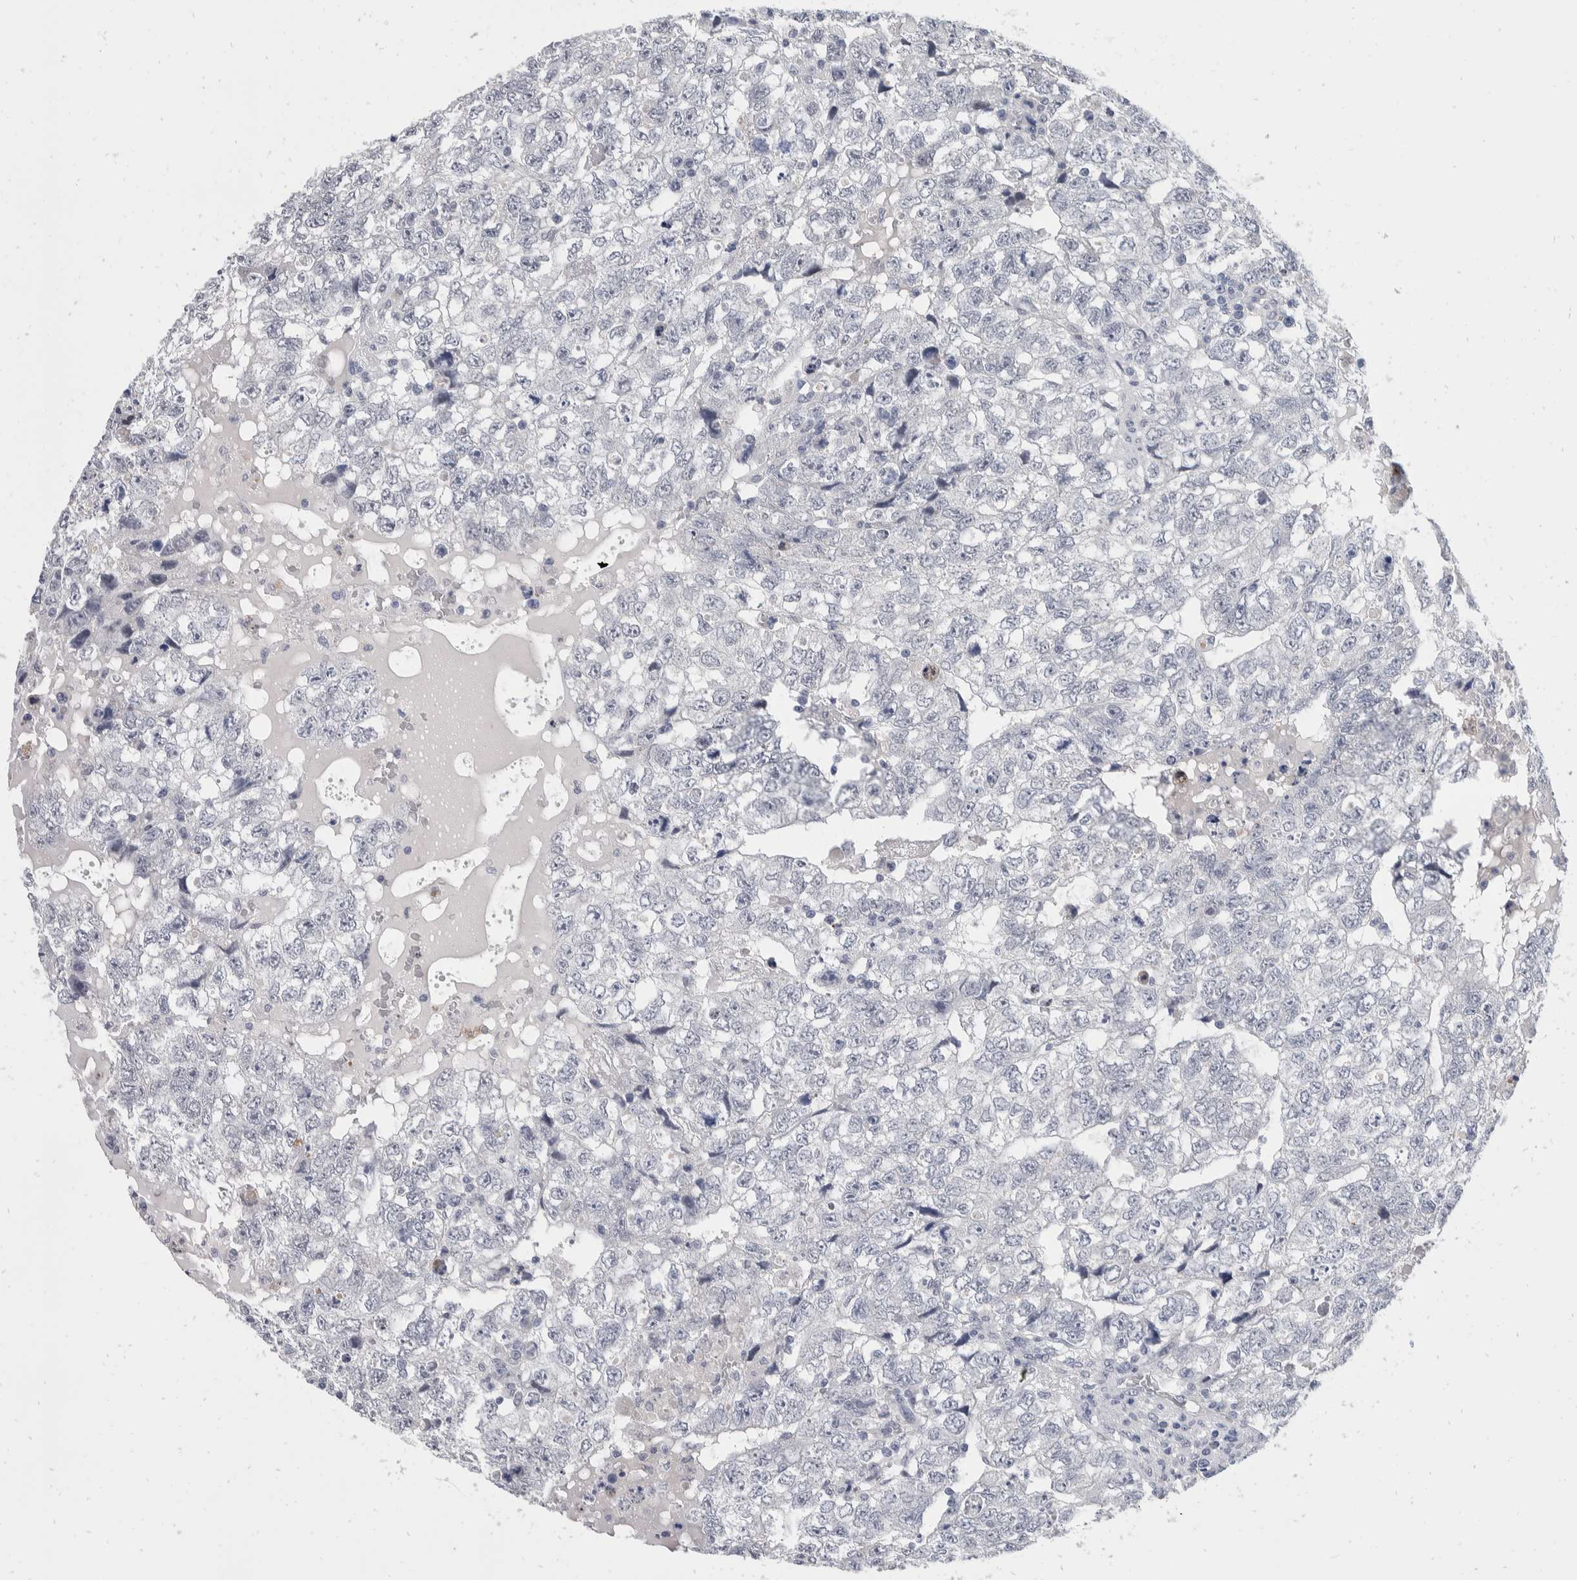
{"staining": {"intensity": "negative", "quantity": "none", "location": "none"}, "tissue": "testis cancer", "cell_type": "Tumor cells", "image_type": "cancer", "snomed": [{"axis": "morphology", "description": "Carcinoma, Embryonal, NOS"}, {"axis": "topography", "description": "Testis"}], "caption": "Photomicrograph shows no significant protein staining in tumor cells of testis cancer (embryonal carcinoma). Nuclei are stained in blue.", "gene": "CATSPERD", "patient": {"sex": "male", "age": 36}}